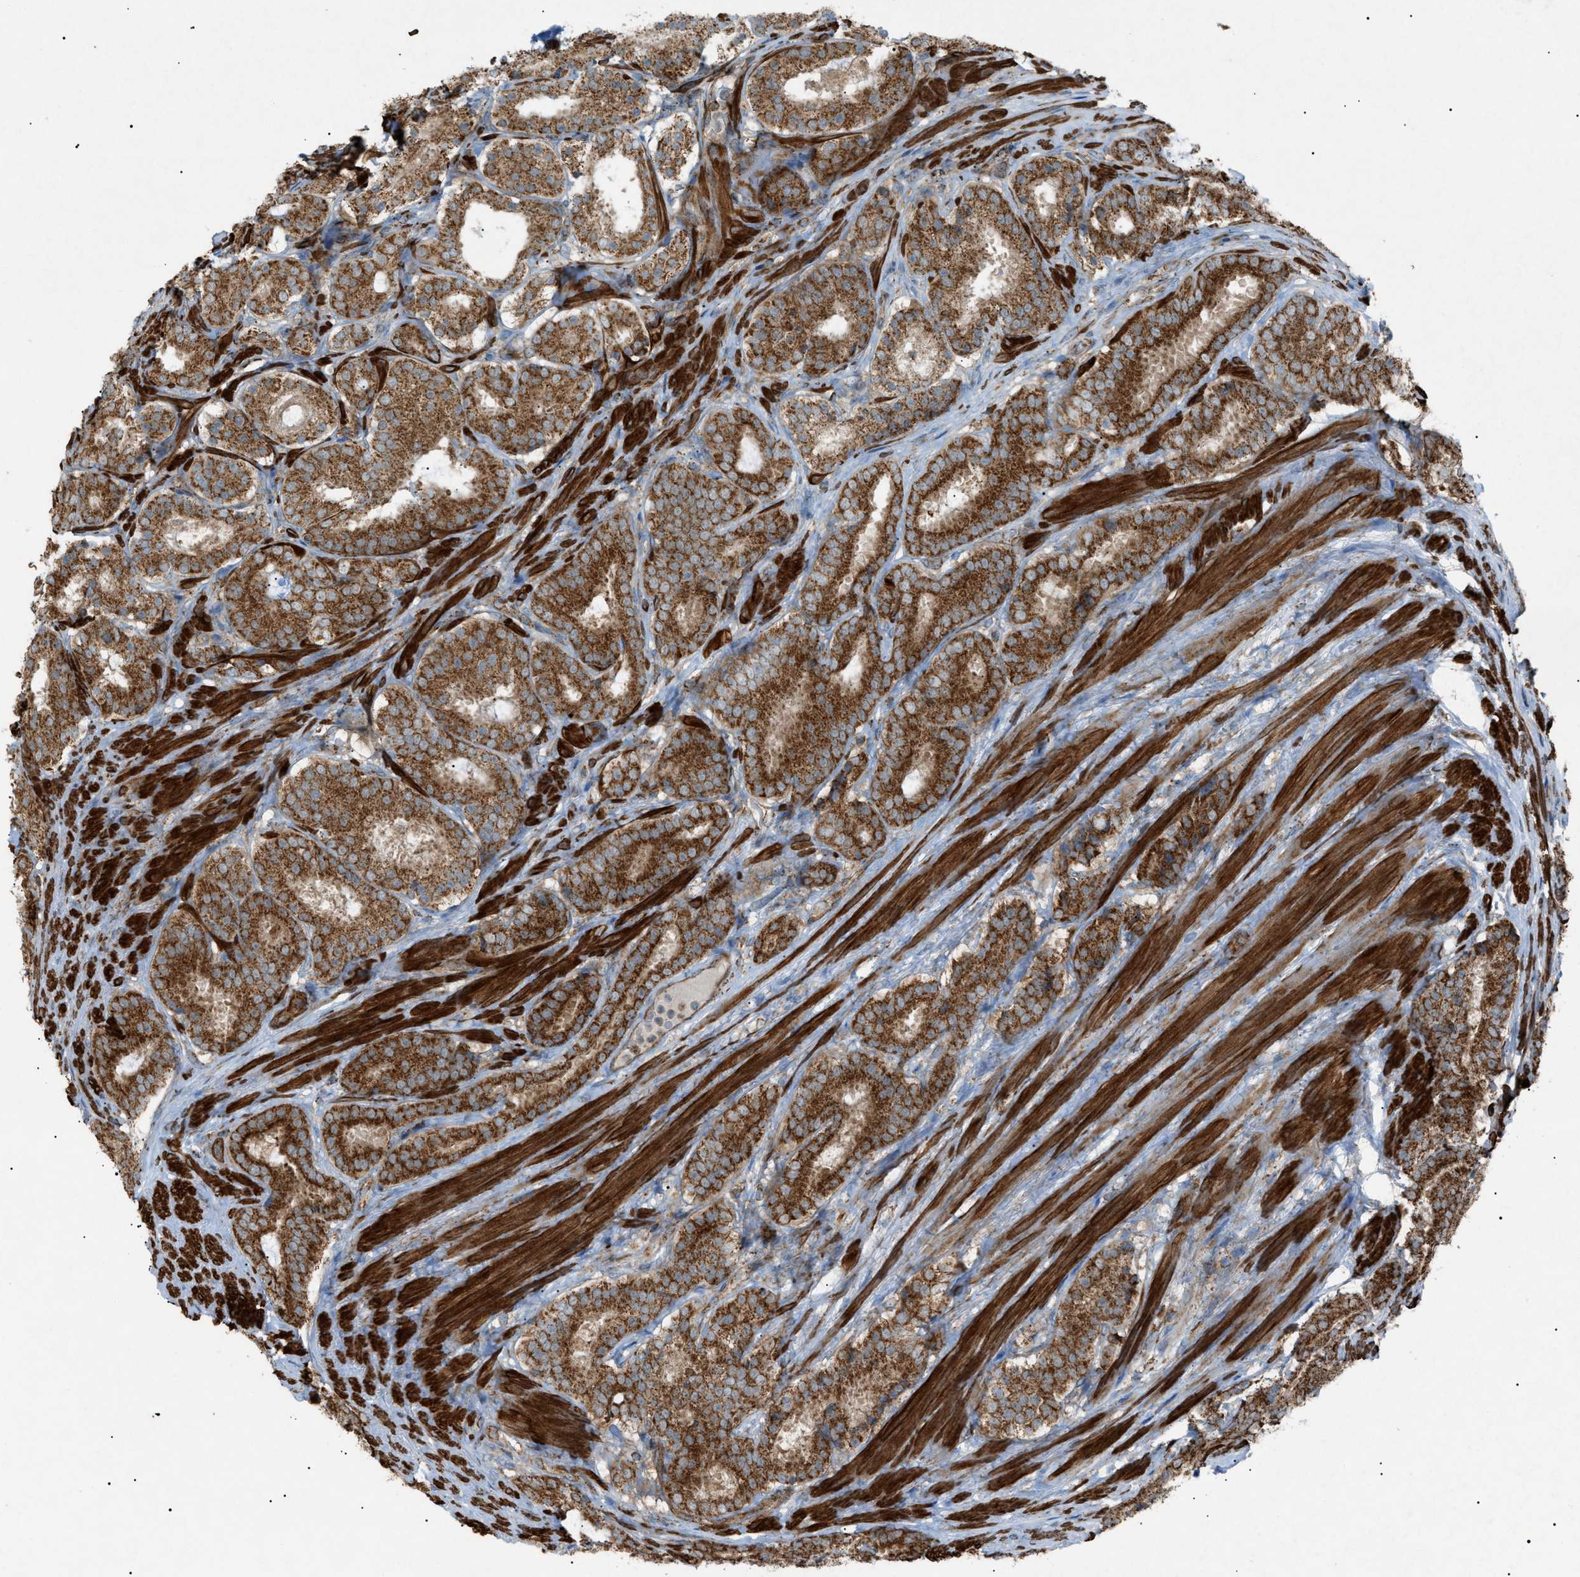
{"staining": {"intensity": "strong", "quantity": ">75%", "location": "cytoplasmic/membranous"}, "tissue": "prostate cancer", "cell_type": "Tumor cells", "image_type": "cancer", "snomed": [{"axis": "morphology", "description": "Adenocarcinoma, Low grade"}, {"axis": "topography", "description": "Prostate"}], "caption": "Immunohistochemistry photomicrograph of prostate adenocarcinoma (low-grade) stained for a protein (brown), which exhibits high levels of strong cytoplasmic/membranous staining in about >75% of tumor cells.", "gene": "C1GALT1C1", "patient": {"sex": "male", "age": 69}}